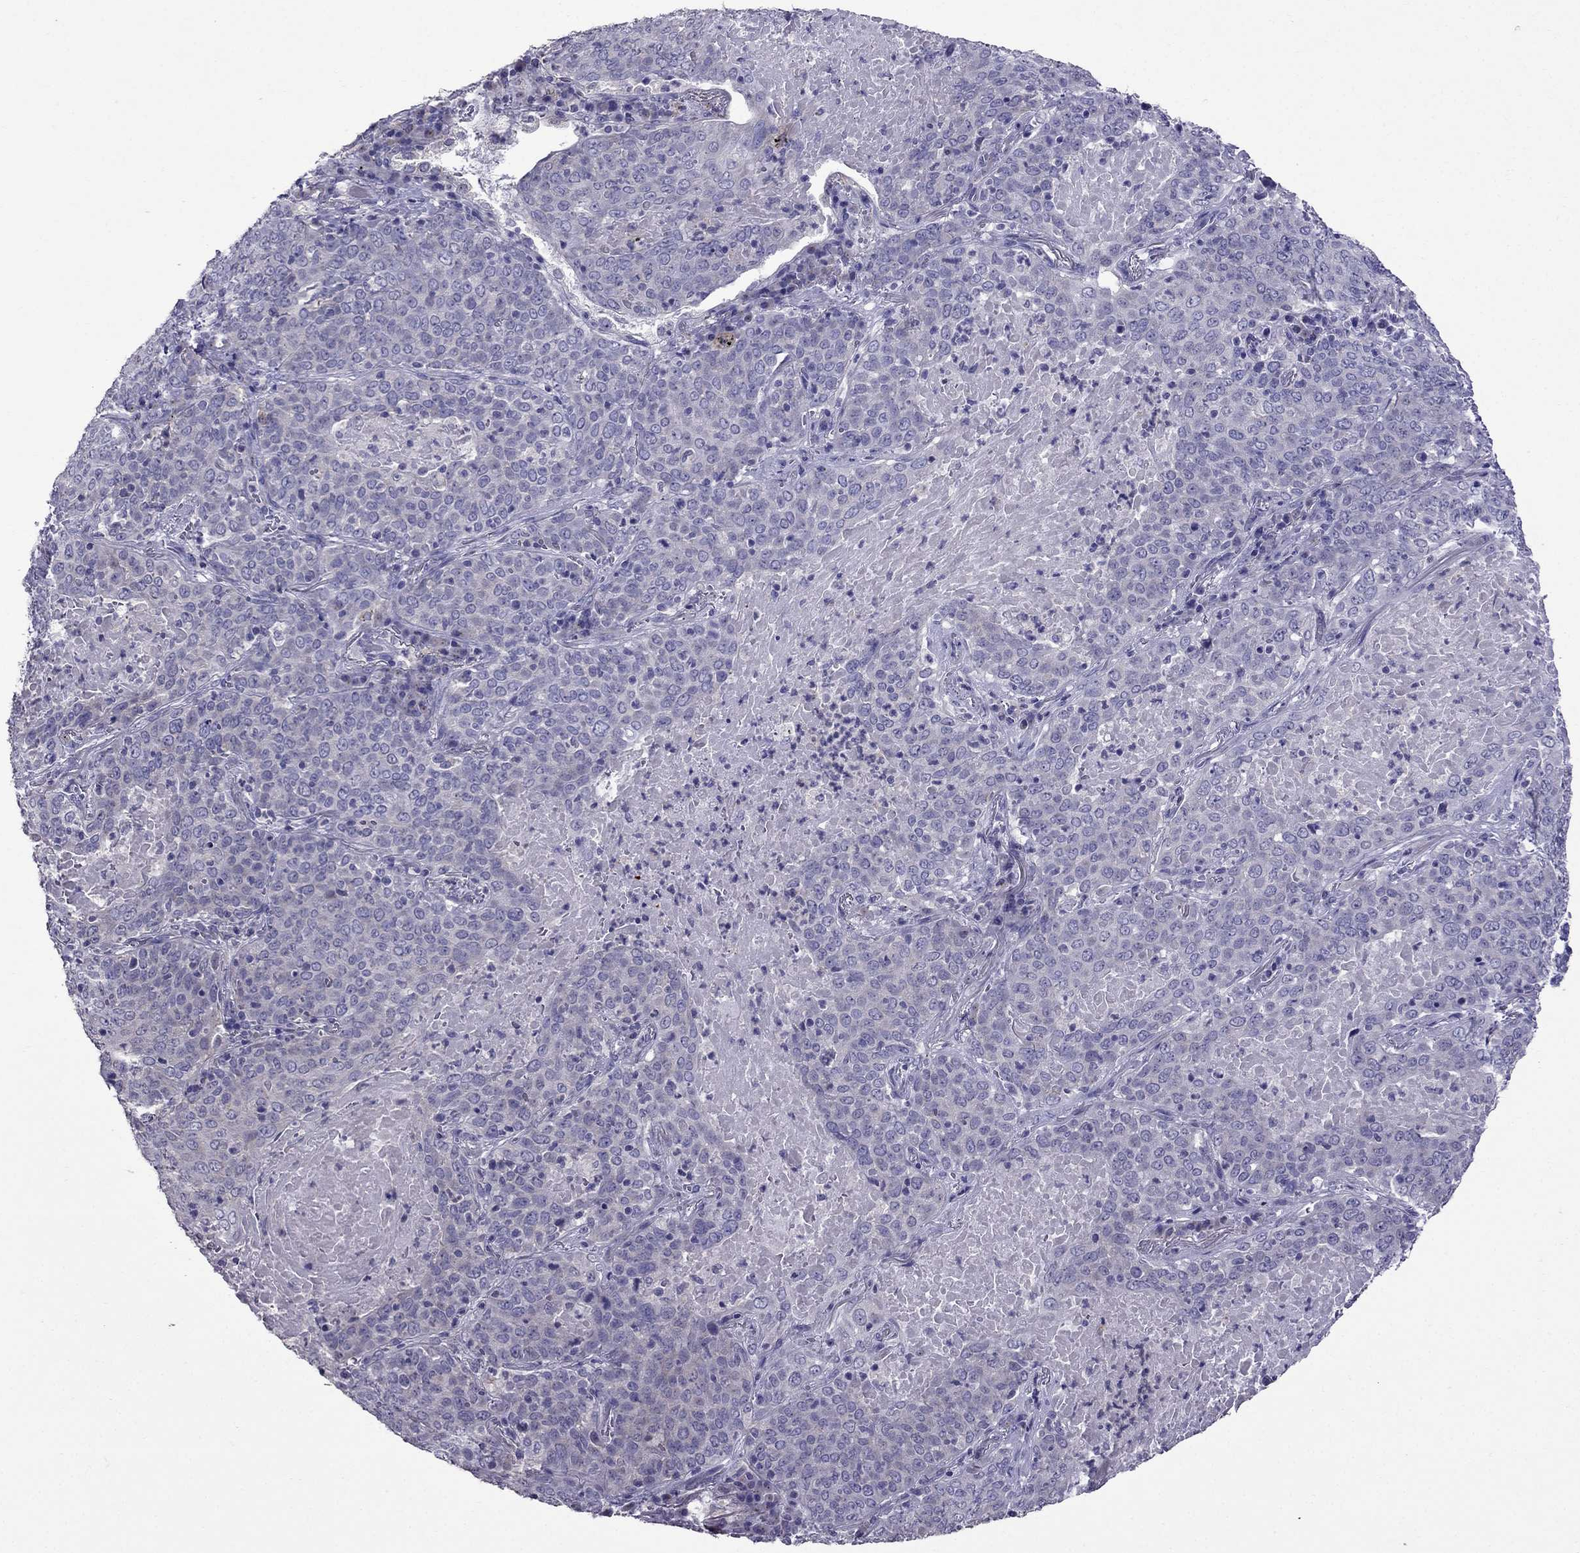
{"staining": {"intensity": "negative", "quantity": "none", "location": "none"}, "tissue": "lung cancer", "cell_type": "Tumor cells", "image_type": "cancer", "snomed": [{"axis": "morphology", "description": "Squamous cell carcinoma, NOS"}, {"axis": "topography", "description": "Lung"}], "caption": "This is a image of immunohistochemistry staining of lung cancer, which shows no expression in tumor cells. Nuclei are stained in blue.", "gene": "OXCT2", "patient": {"sex": "male", "age": 82}}